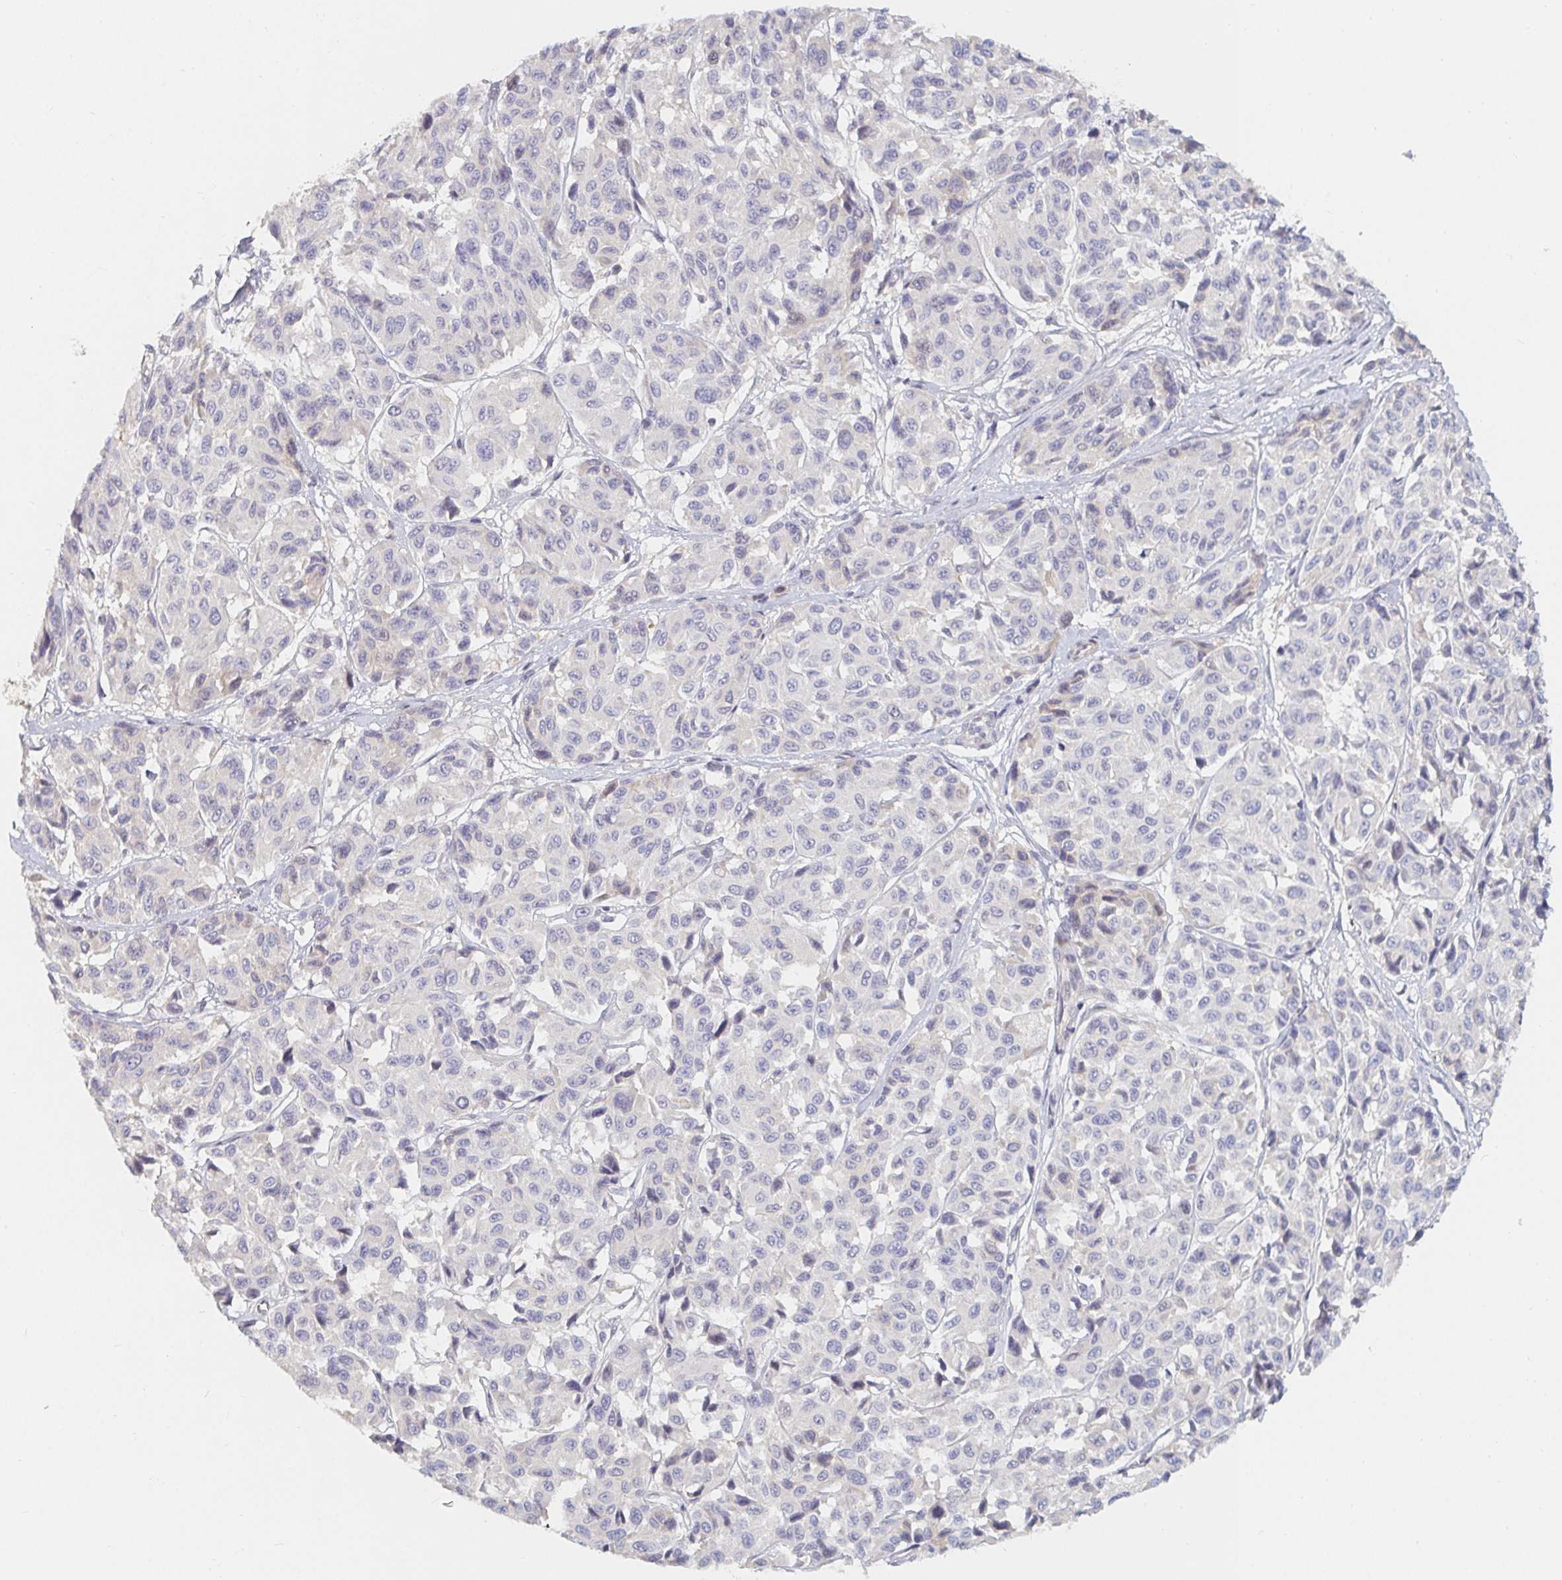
{"staining": {"intensity": "negative", "quantity": "none", "location": "none"}, "tissue": "melanoma", "cell_type": "Tumor cells", "image_type": "cancer", "snomed": [{"axis": "morphology", "description": "Malignant melanoma, NOS"}, {"axis": "topography", "description": "Skin"}], "caption": "A high-resolution photomicrograph shows IHC staining of malignant melanoma, which demonstrates no significant positivity in tumor cells.", "gene": "NME9", "patient": {"sex": "female", "age": 66}}